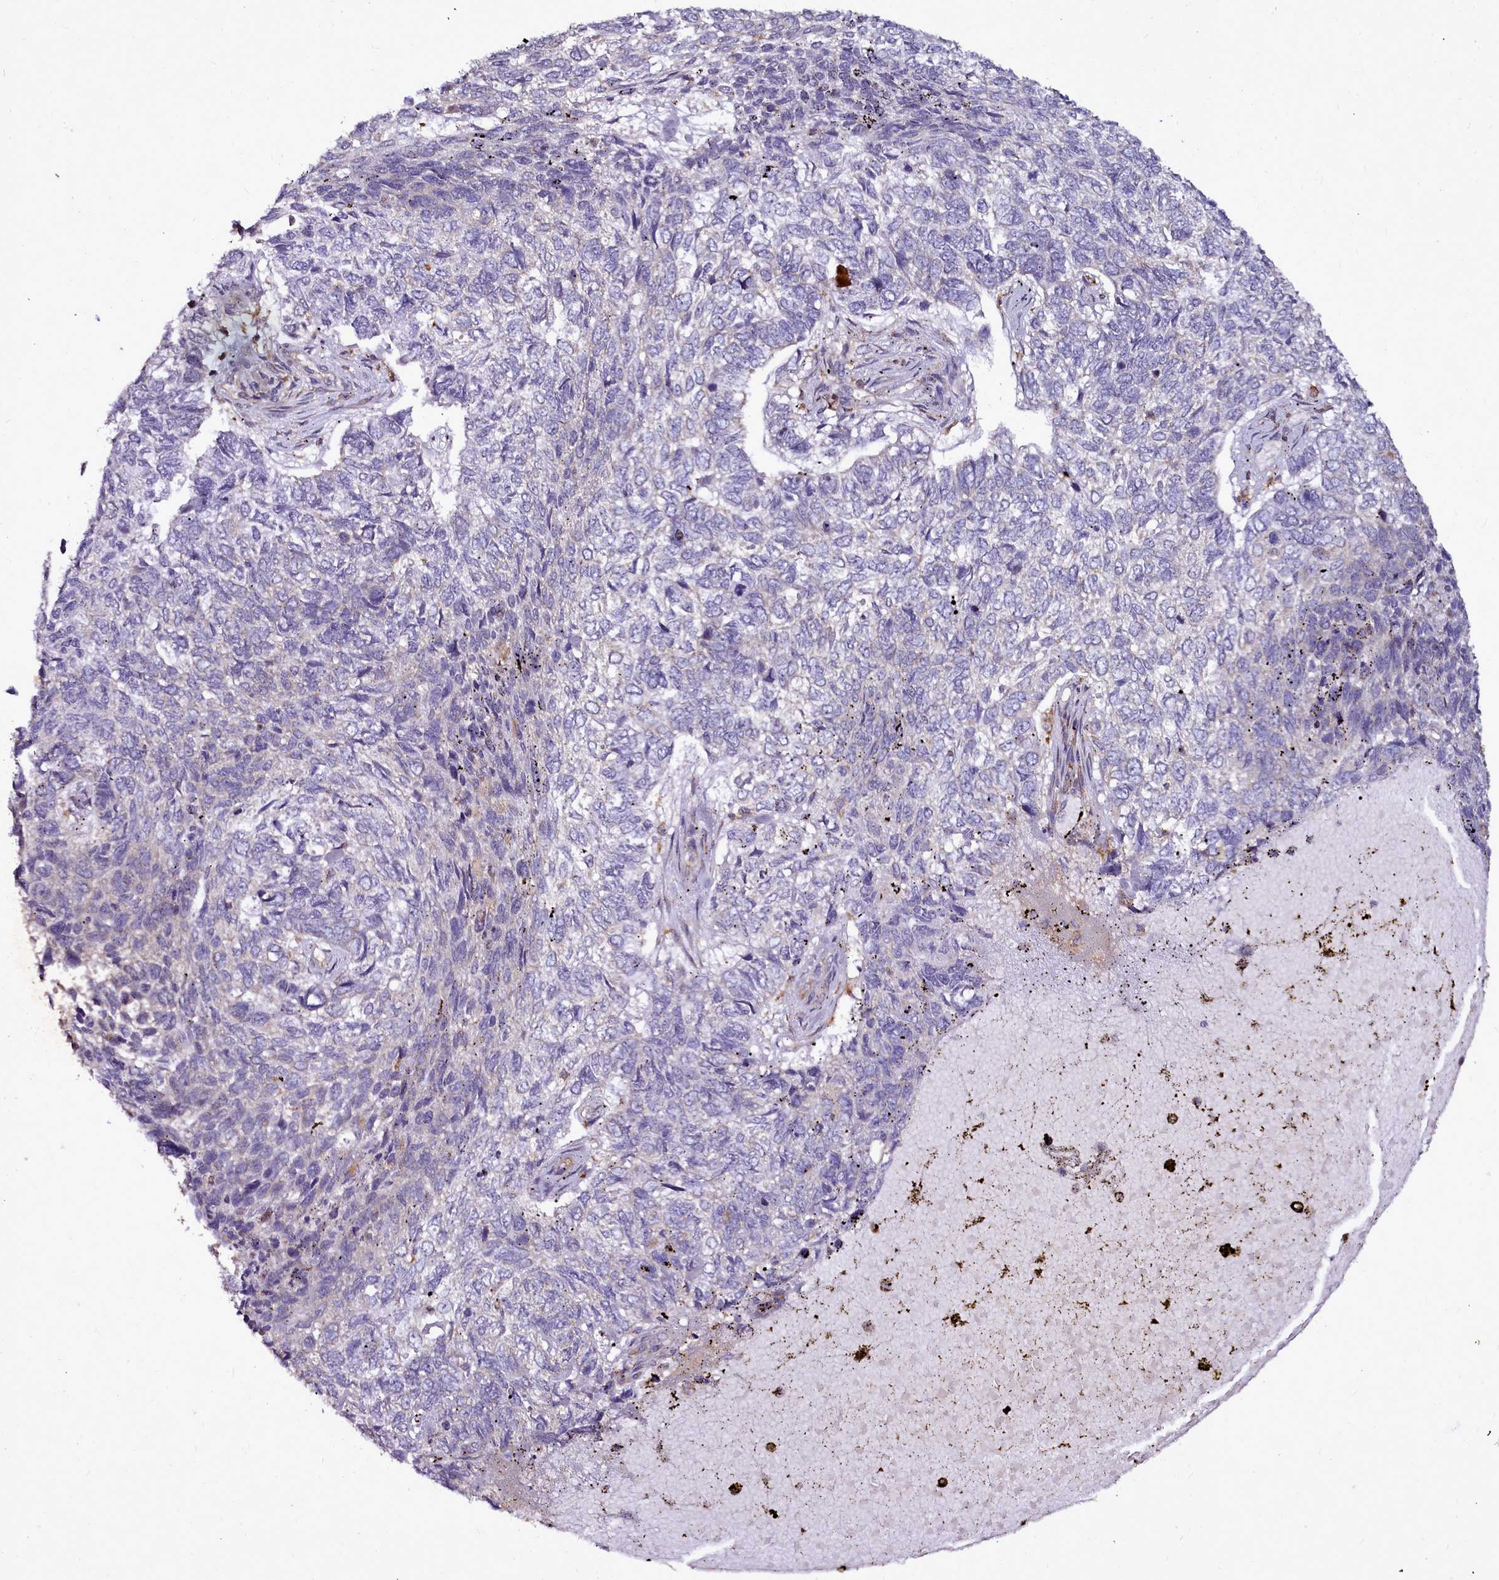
{"staining": {"intensity": "negative", "quantity": "none", "location": "none"}, "tissue": "skin cancer", "cell_type": "Tumor cells", "image_type": "cancer", "snomed": [{"axis": "morphology", "description": "Basal cell carcinoma"}, {"axis": "topography", "description": "Skin"}], "caption": "The image displays no significant positivity in tumor cells of skin cancer. (DAB immunohistochemistry (IHC), high magnification).", "gene": "NCKAP1L", "patient": {"sex": "female", "age": 65}}